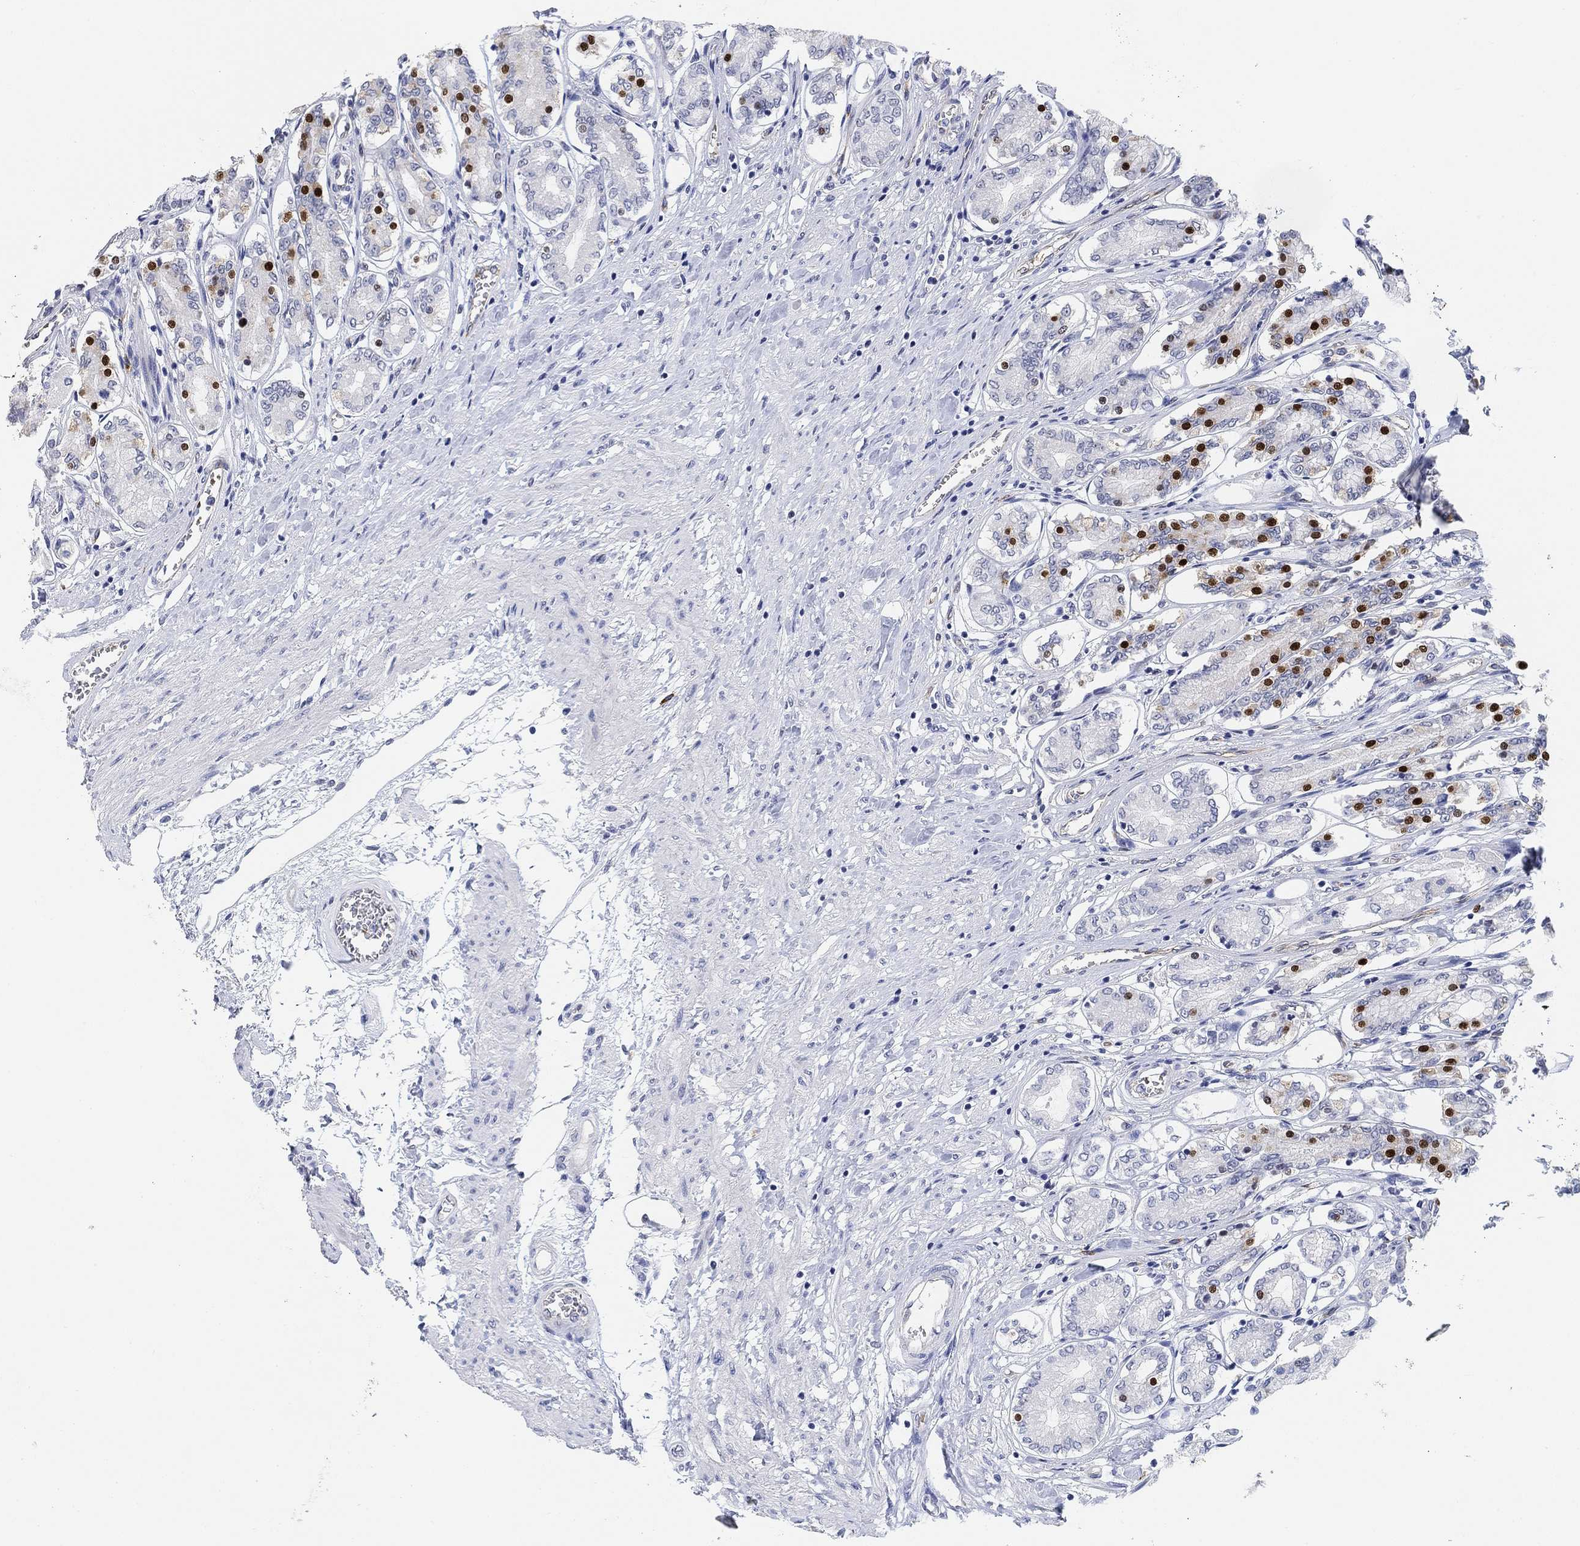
{"staining": {"intensity": "strong", "quantity": "<25%", "location": "nuclear"}, "tissue": "stomach", "cell_type": "Glandular cells", "image_type": "normal", "snomed": [{"axis": "morphology", "description": "Normal tissue, NOS"}, {"axis": "topography", "description": "Stomach"}], "caption": "Immunohistochemical staining of normal stomach demonstrates strong nuclear protein staining in about <25% of glandular cells.", "gene": "PAX6", "patient": {"sex": "female", "age": 65}}